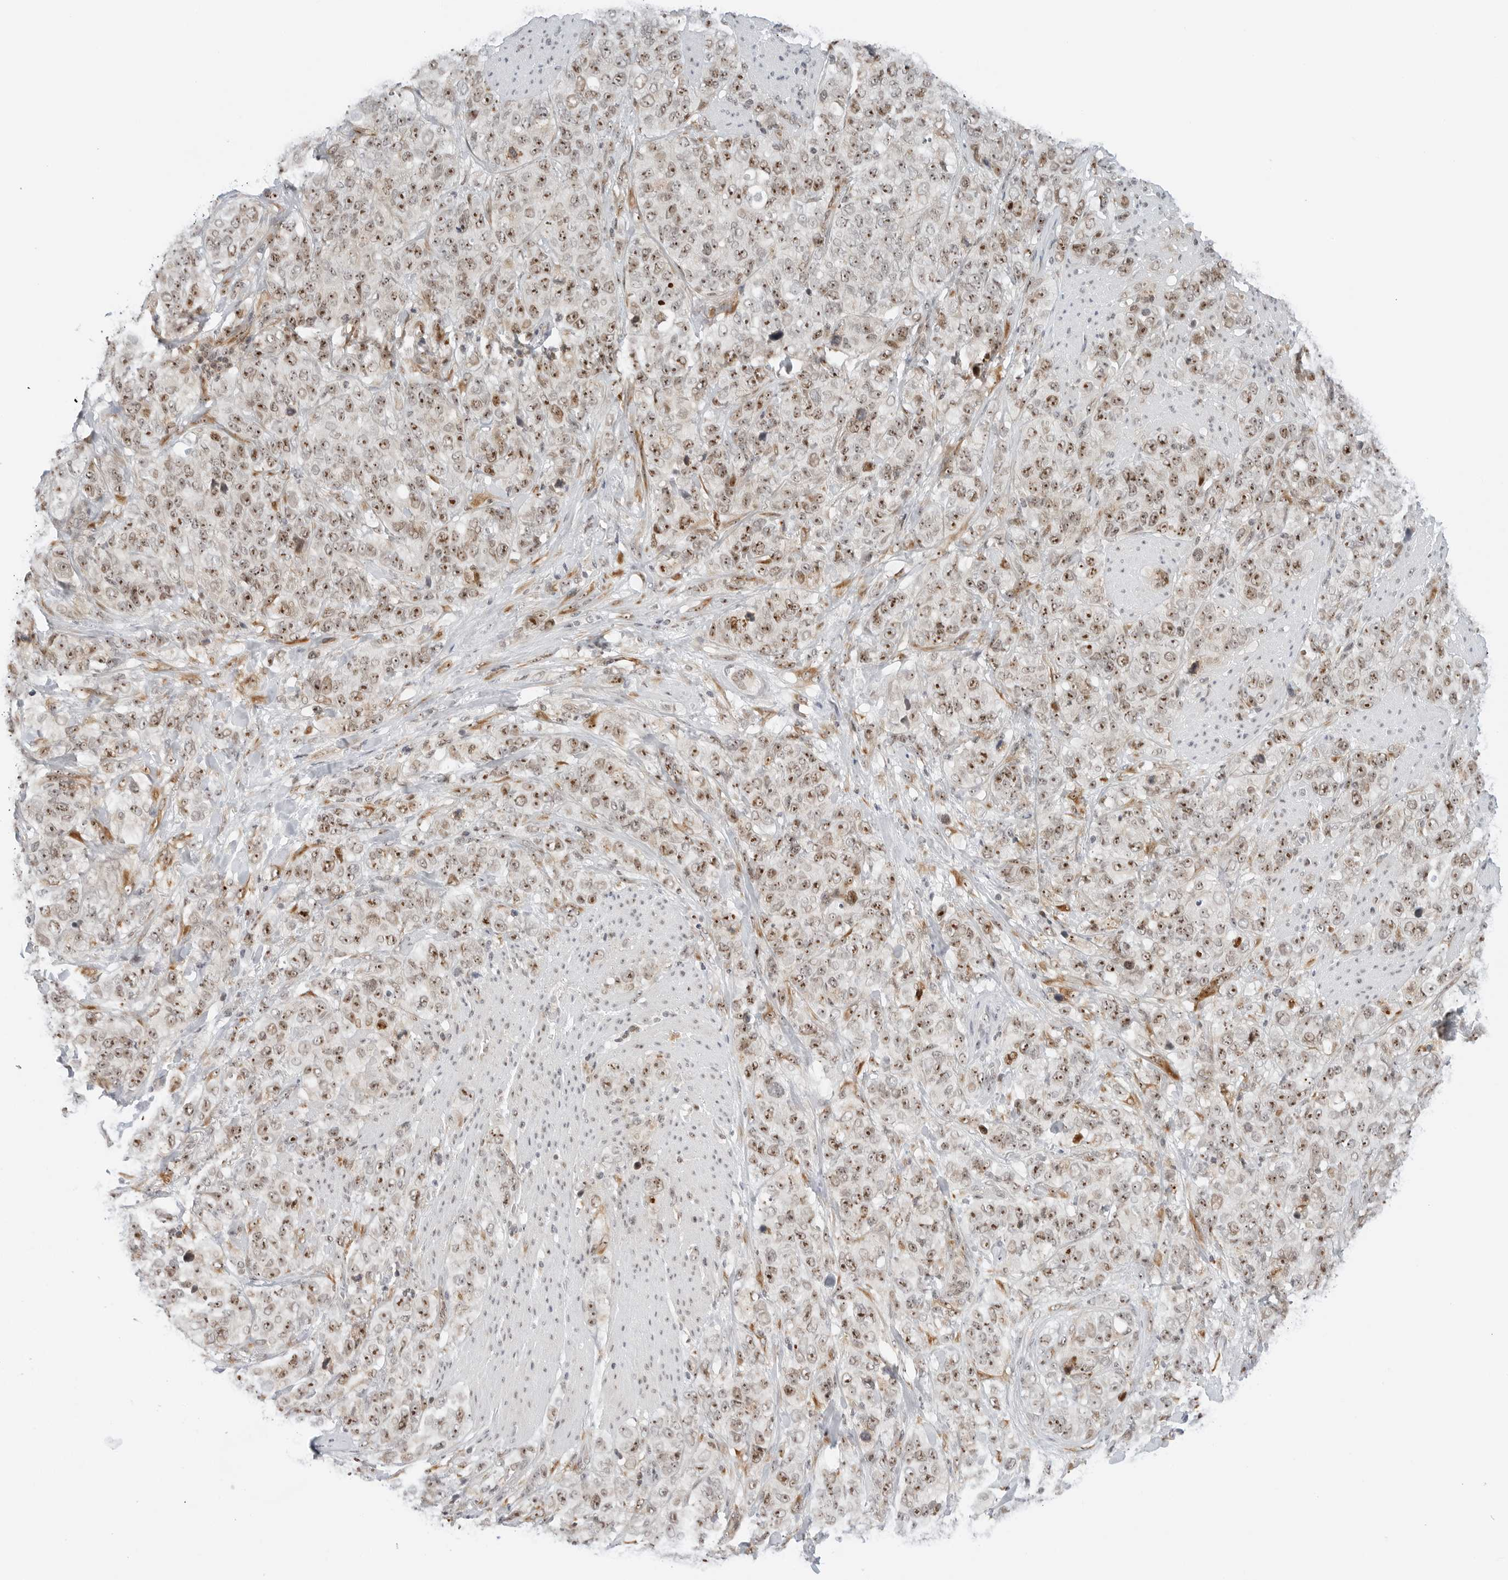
{"staining": {"intensity": "moderate", "quantity": "25%-75%", "location": "nuclear"}, "tissue": "stomach cancer", "cell_type": "Tumor cells", "image_type": "cancer", "snomed": [{"axis": "morphology", "description": "Adenocarcinoma, NOS"}, {"axis": "topography", "description": "Stomach"}], "caption": "Immunohistochemistry (IHC) image of neoplastic tissue: human stomach cancer stained using immunohistochemistry (IHC) exhibits medium levels of moderate protein expression localized specifically in the nuclear of tumor cells, appearing as a nuclear brown color.", "gene": "RIMKLA", "patient": {"sex": "male", "age": 48}}